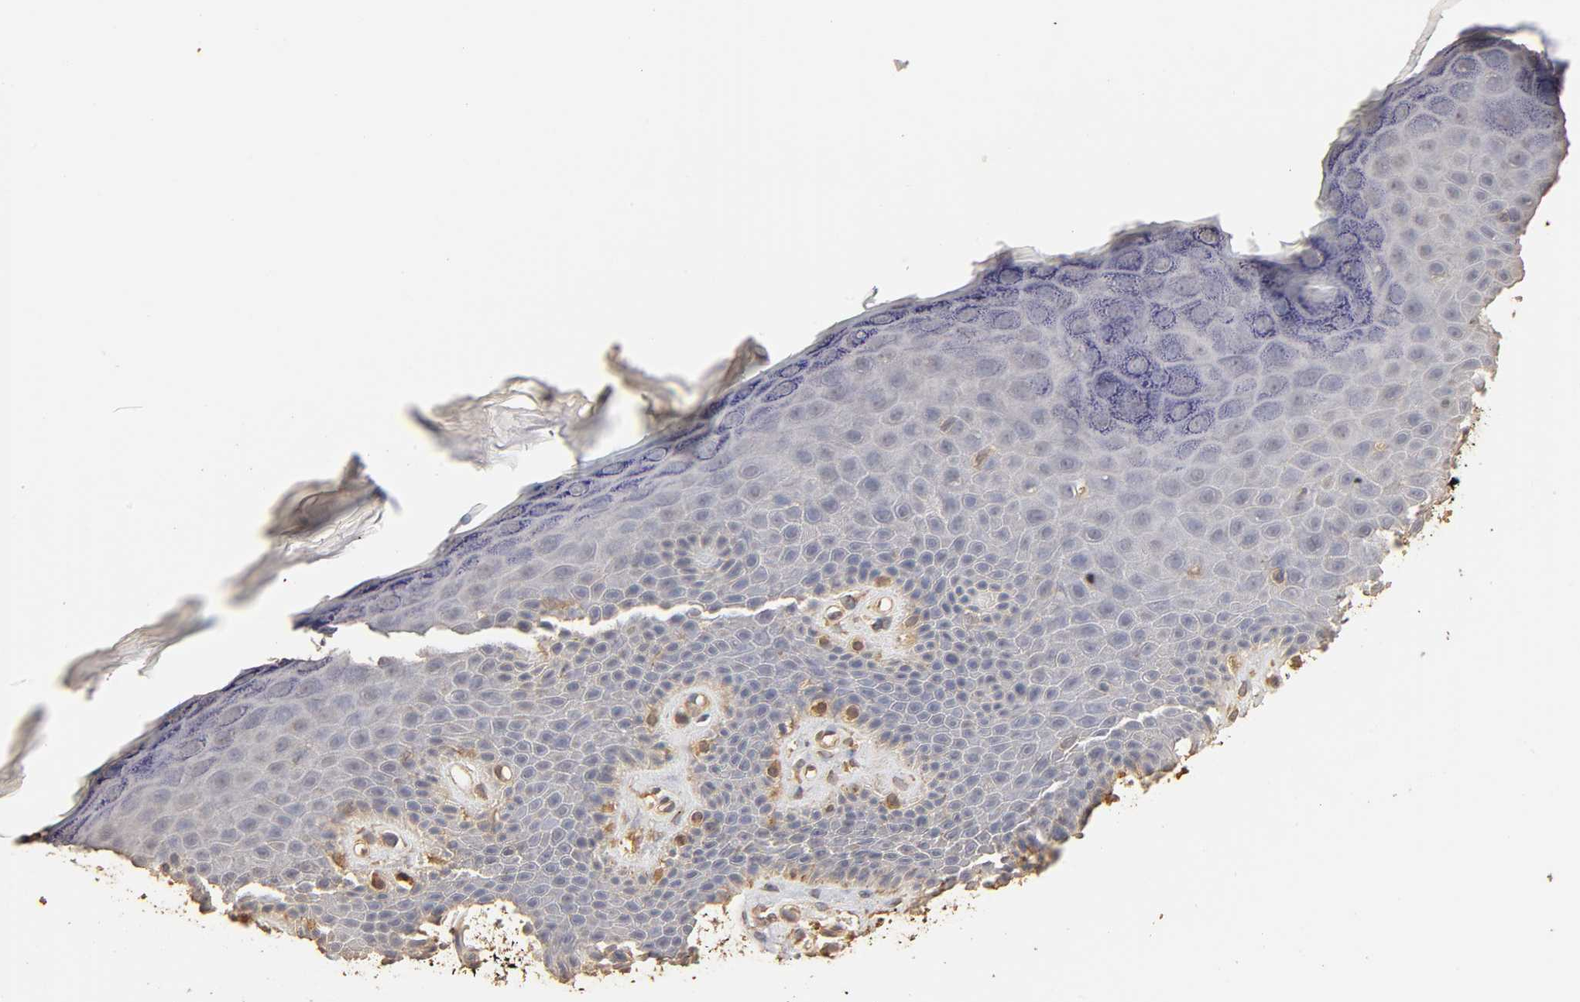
{"staining": {"intensity": "negative", "quantity": "none", "location": "none"}, "tissue": "skin", "cell_type": "Epidermal cells", "image_type": "normal", "snomed": [{"axis": "morphology", "description": "Normal tissue, NOS"}, {"axis": "topography", "description": "Anal"}], "caption": "IHC image of normal skin: skin stained with DAB shows no significant protein expression in epidermal cells.", "gene": "VSIG4", "patient": {"sex": "female", "age": 46}}